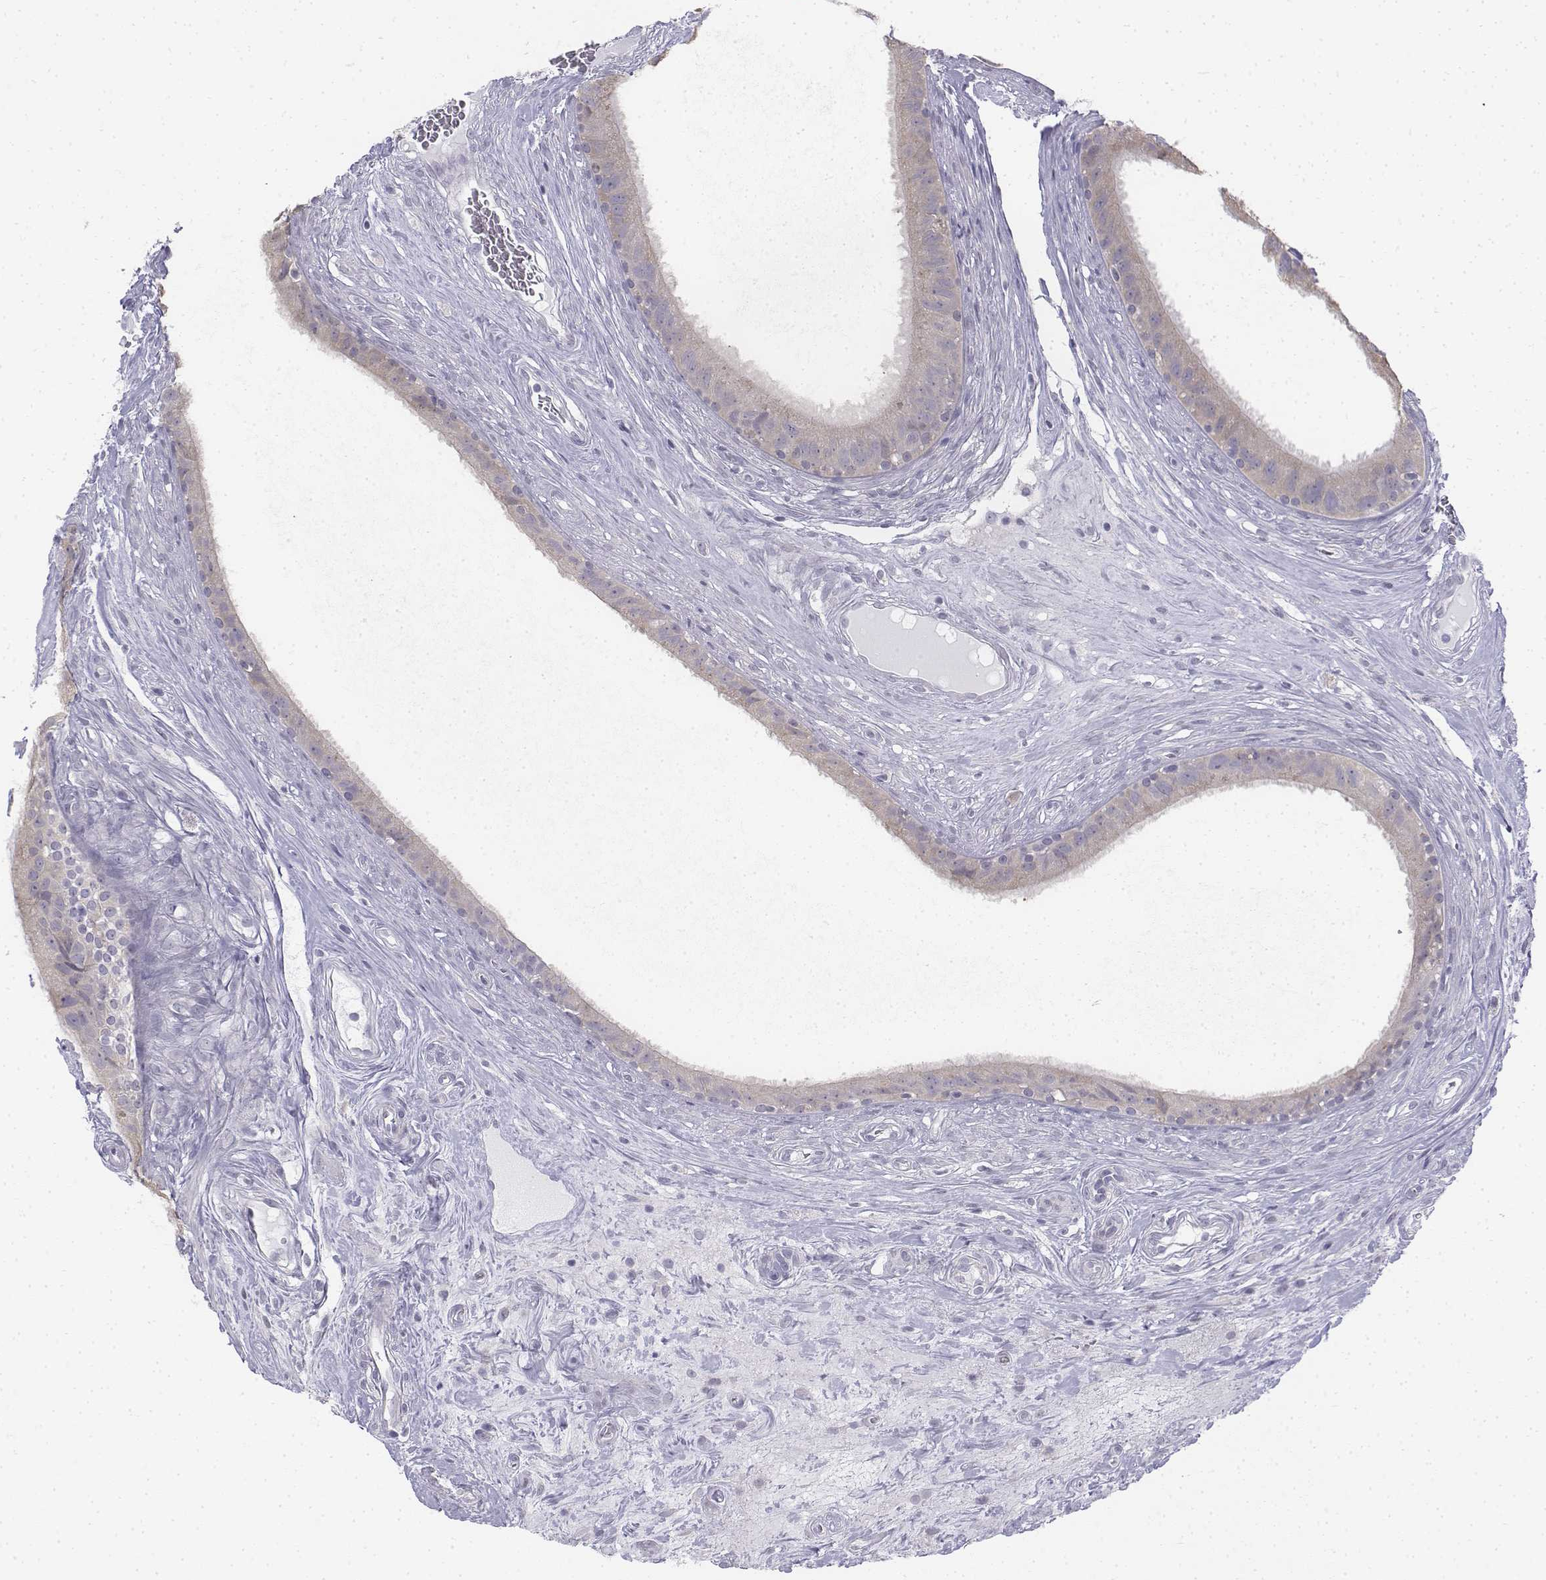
{"staining": {"intensity": "negative", "quantity": "none", "location": "none"}, "tissue": "epididymis", "cell_type": "Glandular cells", "image_type": "normal", "snomed": [{"axis": "morphology", "description": "Normal tissue, NOS"}, {"axis": "topography", "description": "Epididymis"}], "caption": "DAB immunohistochemical staining of benign epididymis demonstrates no significant expression in glandular cells.", "gene": "PENK", "patient": {"sex": "male", "age": 59}}